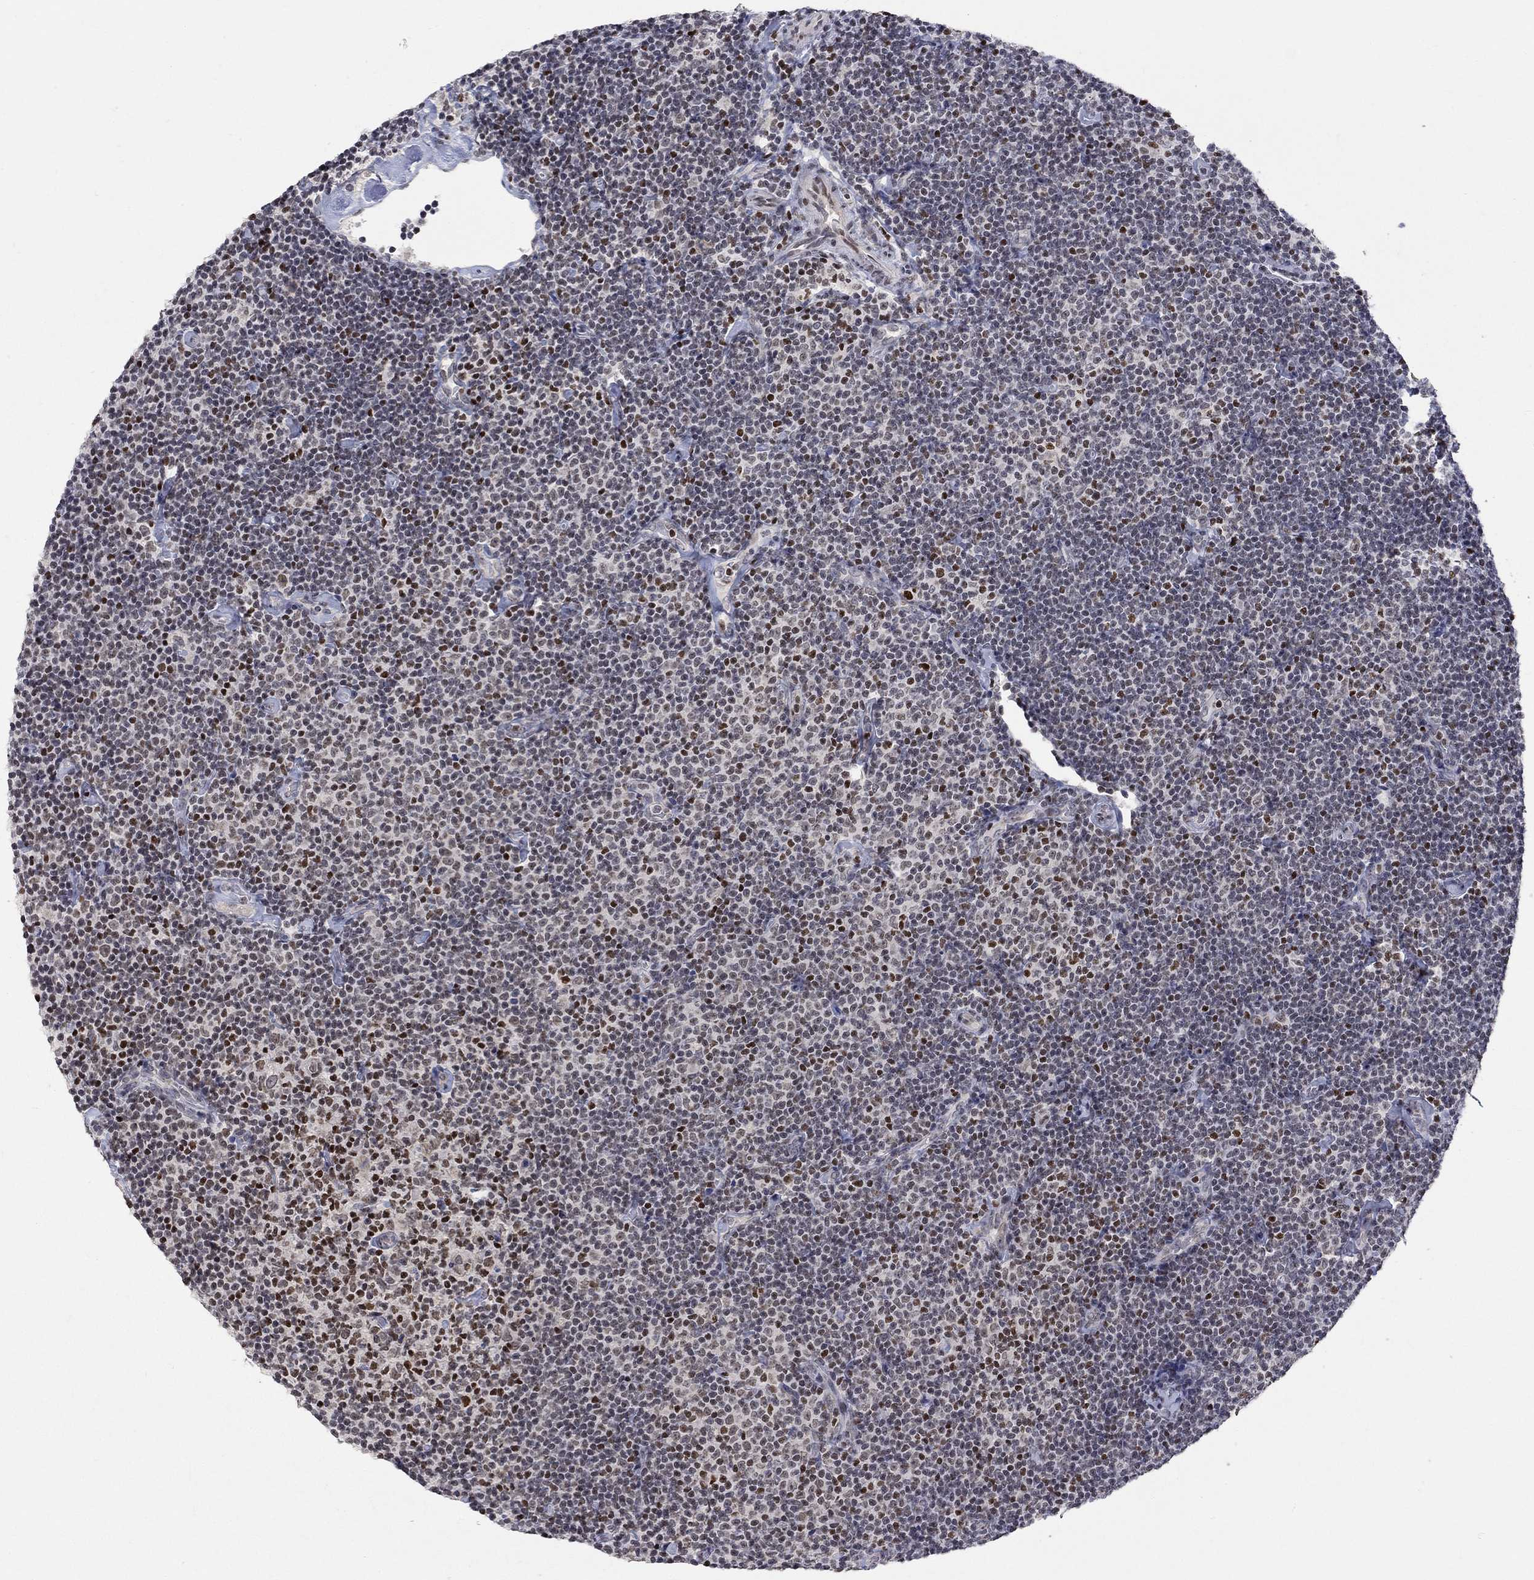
{"staining": {"intensity": "strong", "quantity": "<25%", "location": "nuclear"}, "tissue": "lymphoma", "cell_type": "Tumor cells", "image_type": "cancer", "snomed": [{"axis": "morphology", "description": "Malignant lymphoma, non-Hodgkin's type, Low grade"}, {"axis": "topography", "description": "Lymph node"}], "caption": "Protein expression by IHC displays strong nuclear staining in about <25% of tumor cells in lymphoma. (Brightfield microscopy of DAB IHC at high magnification).", "gene": "KLF12", "patient": {"sex": "male", "age": 81}}